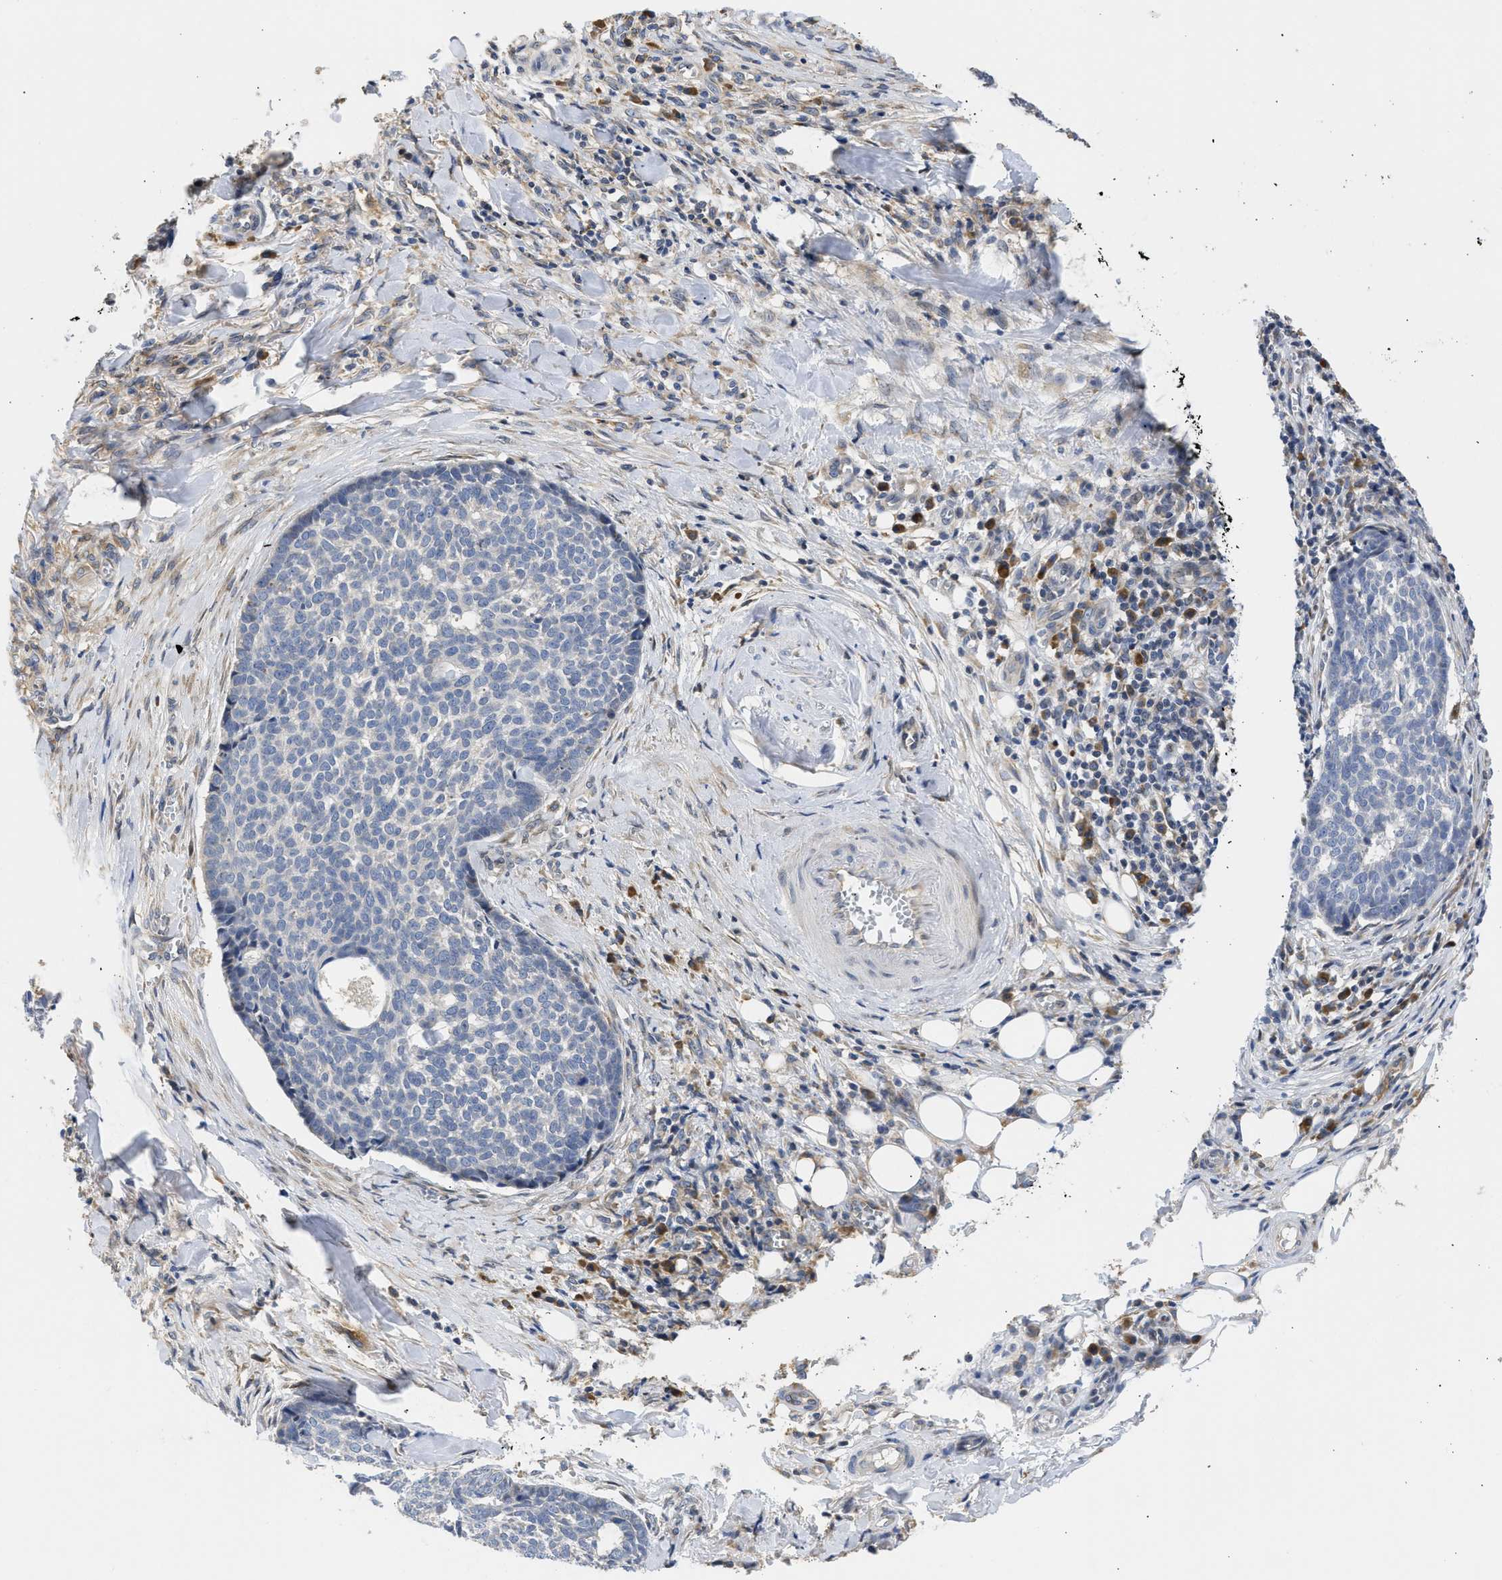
{"staining": {"intensity": "negative", "quantity": "none", "location": "none"}, "tissue": "skin cancer", "cell_type": "Tumor cells", "image_type": "cancer", "snomed": [{"axis": "morphology", "description": "Basal cell carcinoma"}, {"axis": "topography", "description": "Skin"}], "caption": "Protein analysis of skin cancer shows no significant staining in tumor cells.", "gene": "TMED1", "patient": {"sex": "male", "age": 84}}